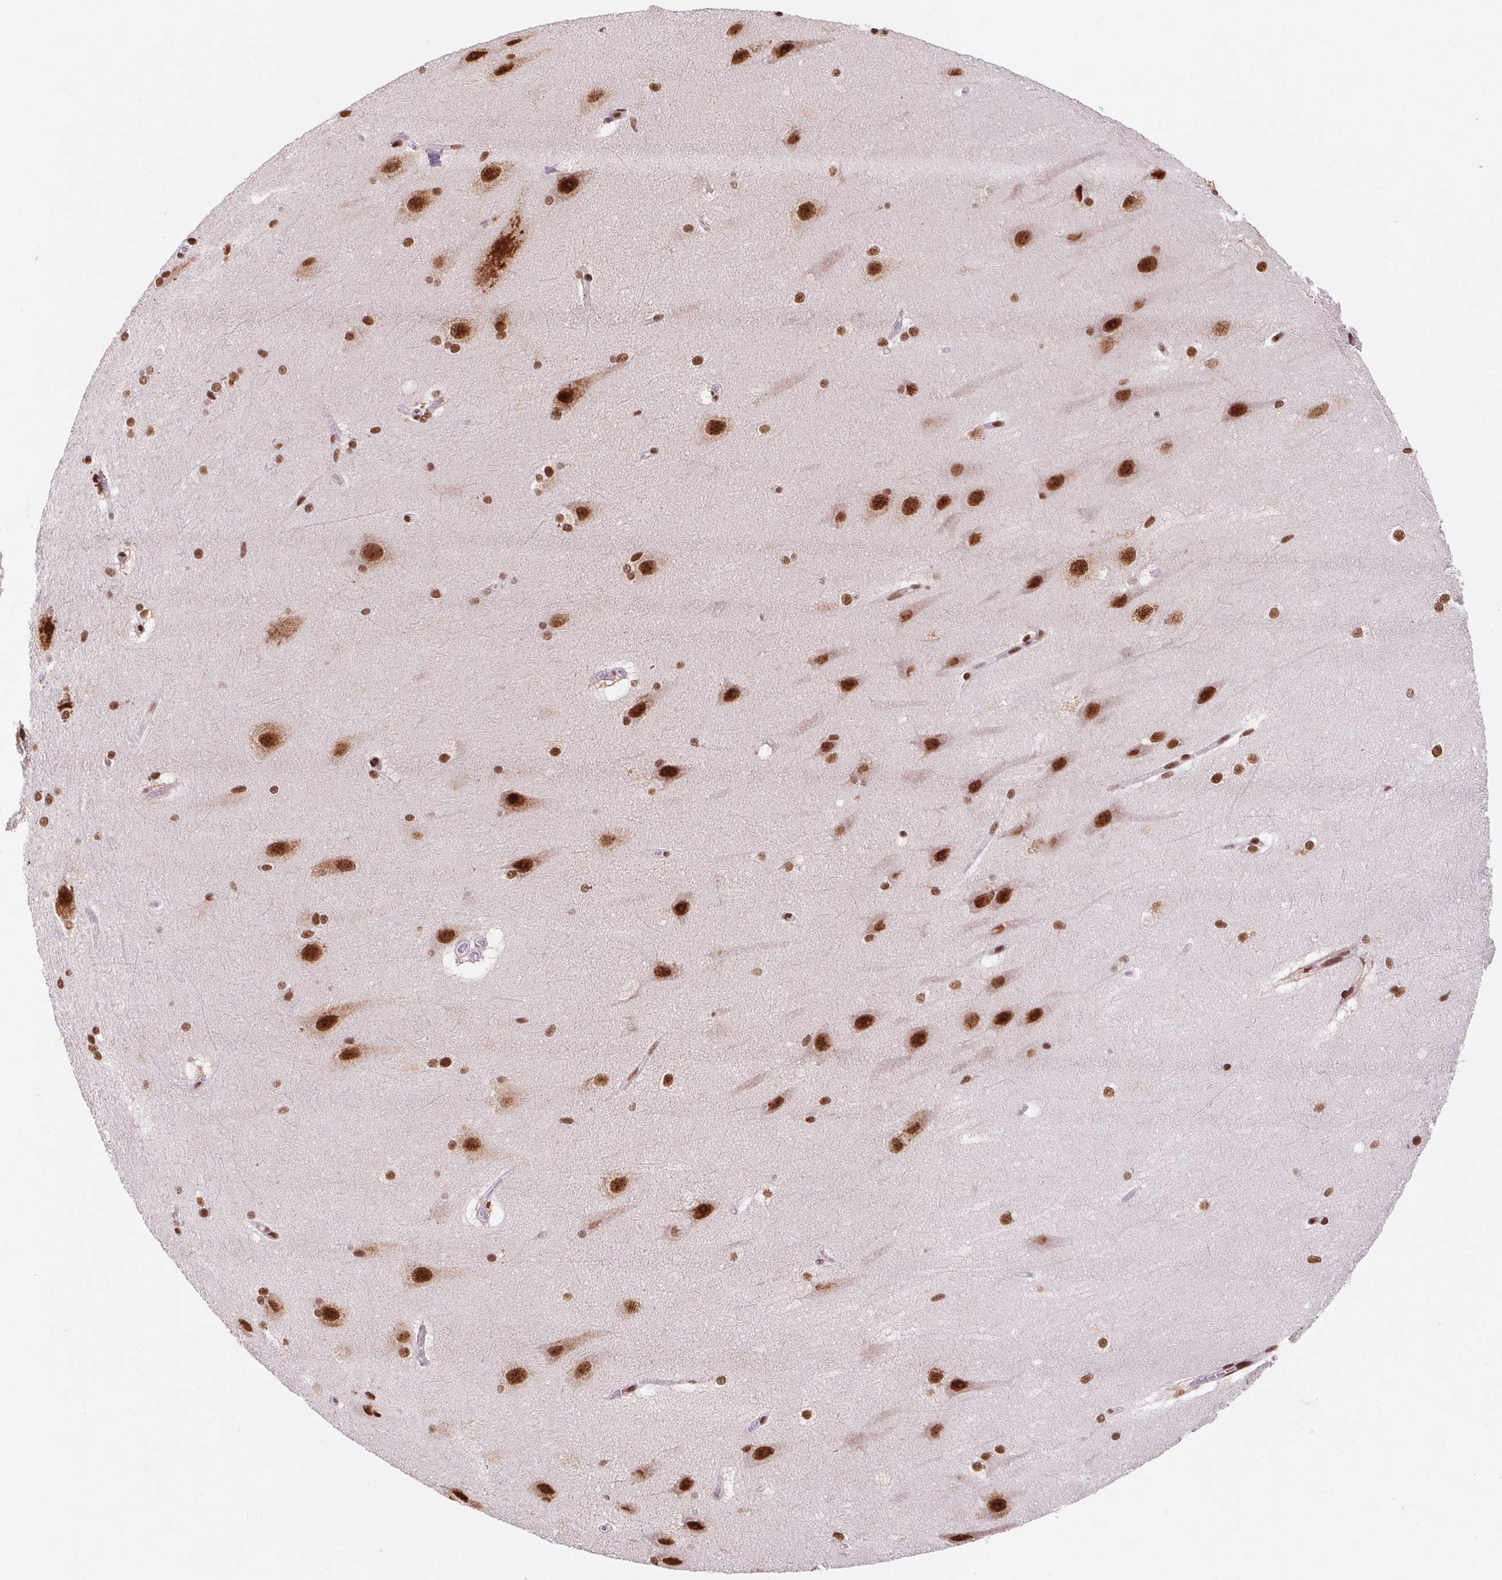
{"staining": {"intensity": "strong", "quantity": "25%-75%", "location": "nuclear"}, "tissue": "hippocampus", "cell_type": "Glial cells", "image_type": "normal", "snomed": [{"axis": "morphology", "description": "Normal tissue, NOS"}, {"axis": "topography", "description": "Cerebral cortex"}, {"axis": "topography", "description": "Hippocampus"}], "caption": "Glial cells show strong nuclear expression in approximately 25%-75% of cells in unremarkable hippocampus.", "gene": "SNRPG", "patient": {"sex": "female", "age": 19}}